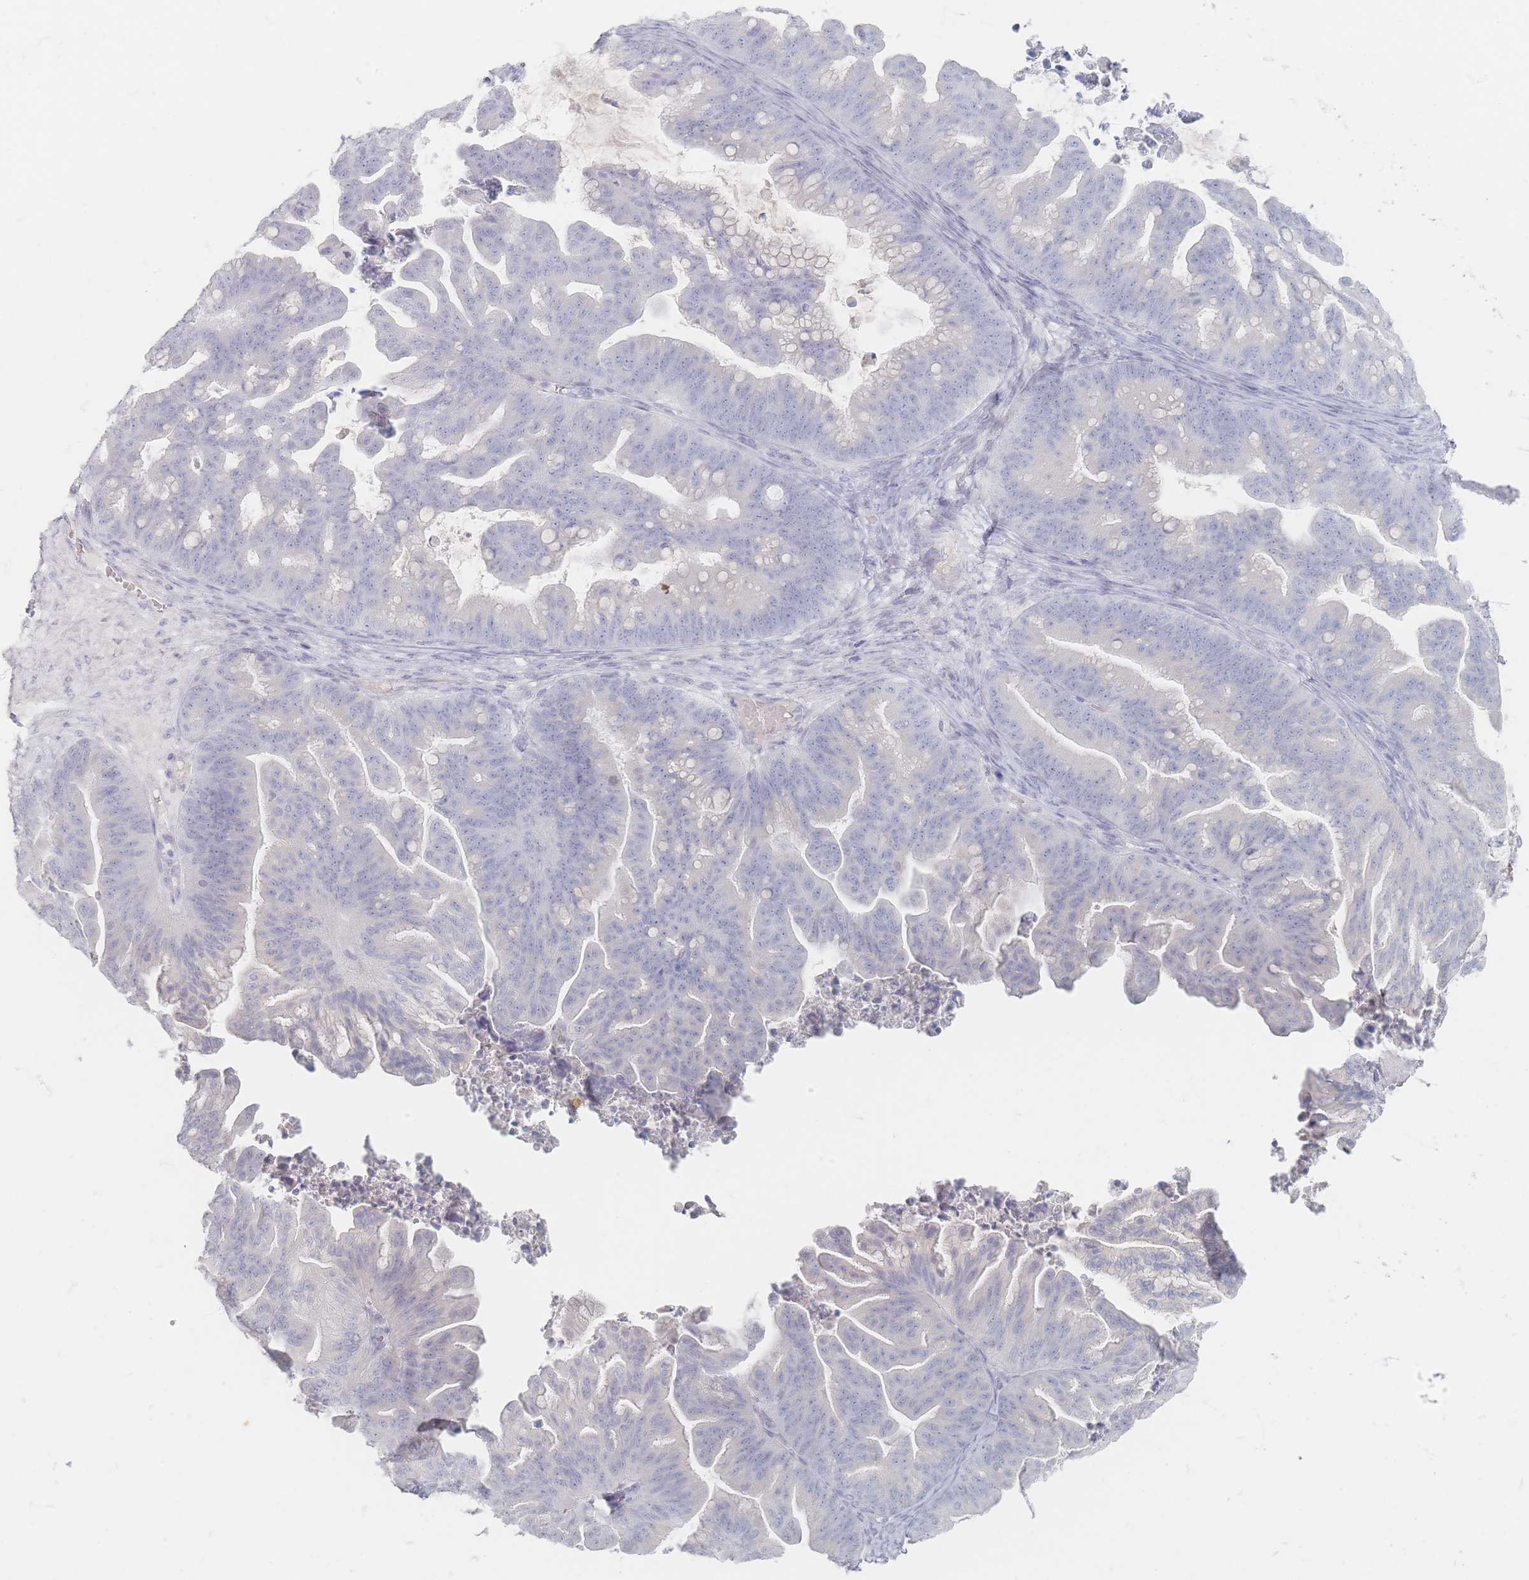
{"staining": {"intensity": "negative", "quantity": "none", "location": "none"}, "tissue": "ovarian cancer", "cell_type": "Tumor cells", "image_type": "cancer", "snomed": [{"axis": "morphology", "description": "Cystadenocarcinoma, mucinous, NOS"}, {"axis": "topography", "description": "Ovary"}], "caption": "An immunohistochemistry (IHC) micrograph of mucinous cystadenocarcinoma (ovarian) is shown. There is no staining in tumor cells of mucinous cystadenocarcinoma (ovarian). (DAB (3,3'-diaminobenzidine) immunohistochemistry (IHC) visualized using brightfield microscopy, high magnification).", "gene": "CD37", "patient": {"sex": "female", "age": 67}}